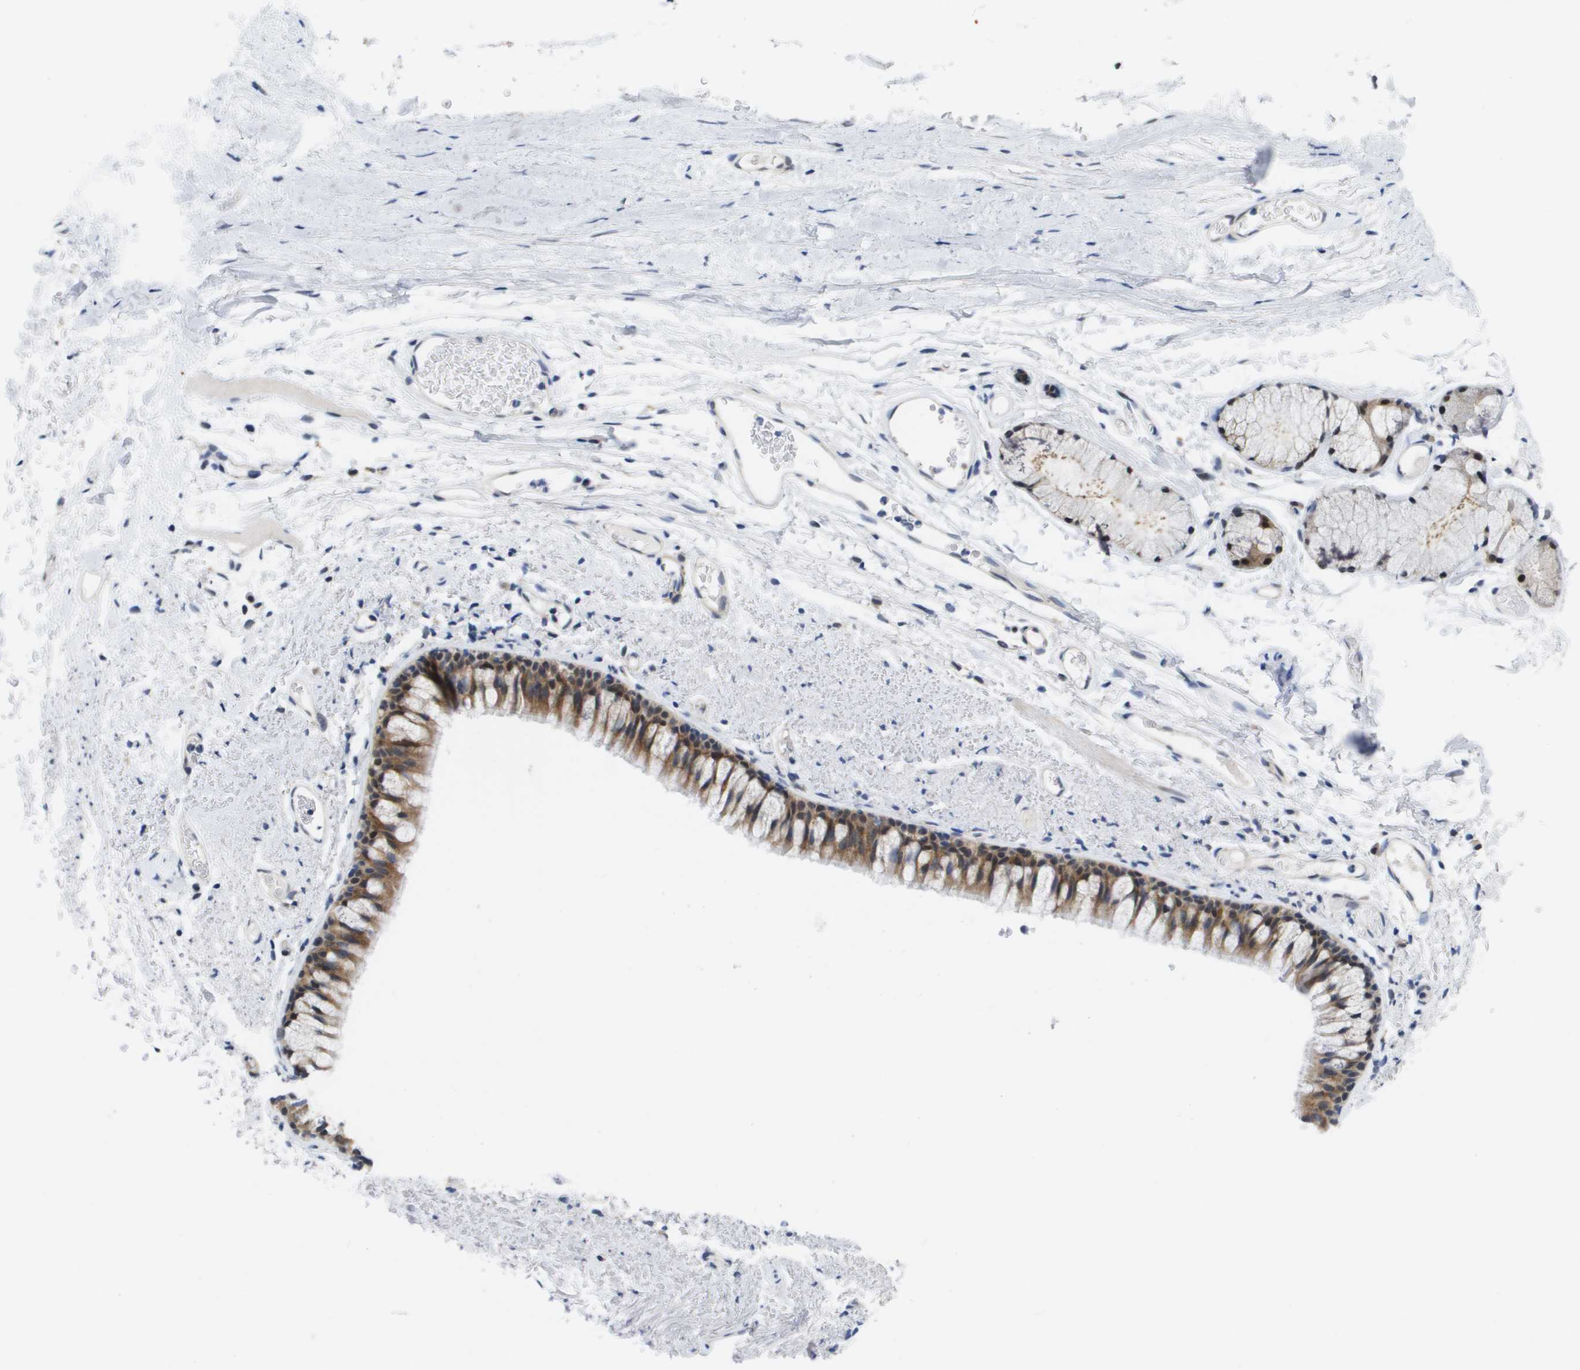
{"staining": {"intensity": "moderate", "quantity": "25%-75%", "location": "cytoplasmic/membranous,nuclear"}, "tissue": "bronchus", "cell_type": "Respiratory epithelial cells", "image_type": "normal", "snomed": [{"axis": "morphology", "description": "Normal tissue, NOS"}, {"axis": "topography", "description": "Bronchus"}], "caption": "The immunohistochemical stain highlights moderate cytoplasmic/membranous,nuclear staining in respiratory epithelial cells of benign bronchus. (Stains: DAB in brown, nuclei in blue, Microscopy: brightfield microscopy at high magnification).", "gene": "FKBP4", "patient": {"sex": "female", "age": 73}}